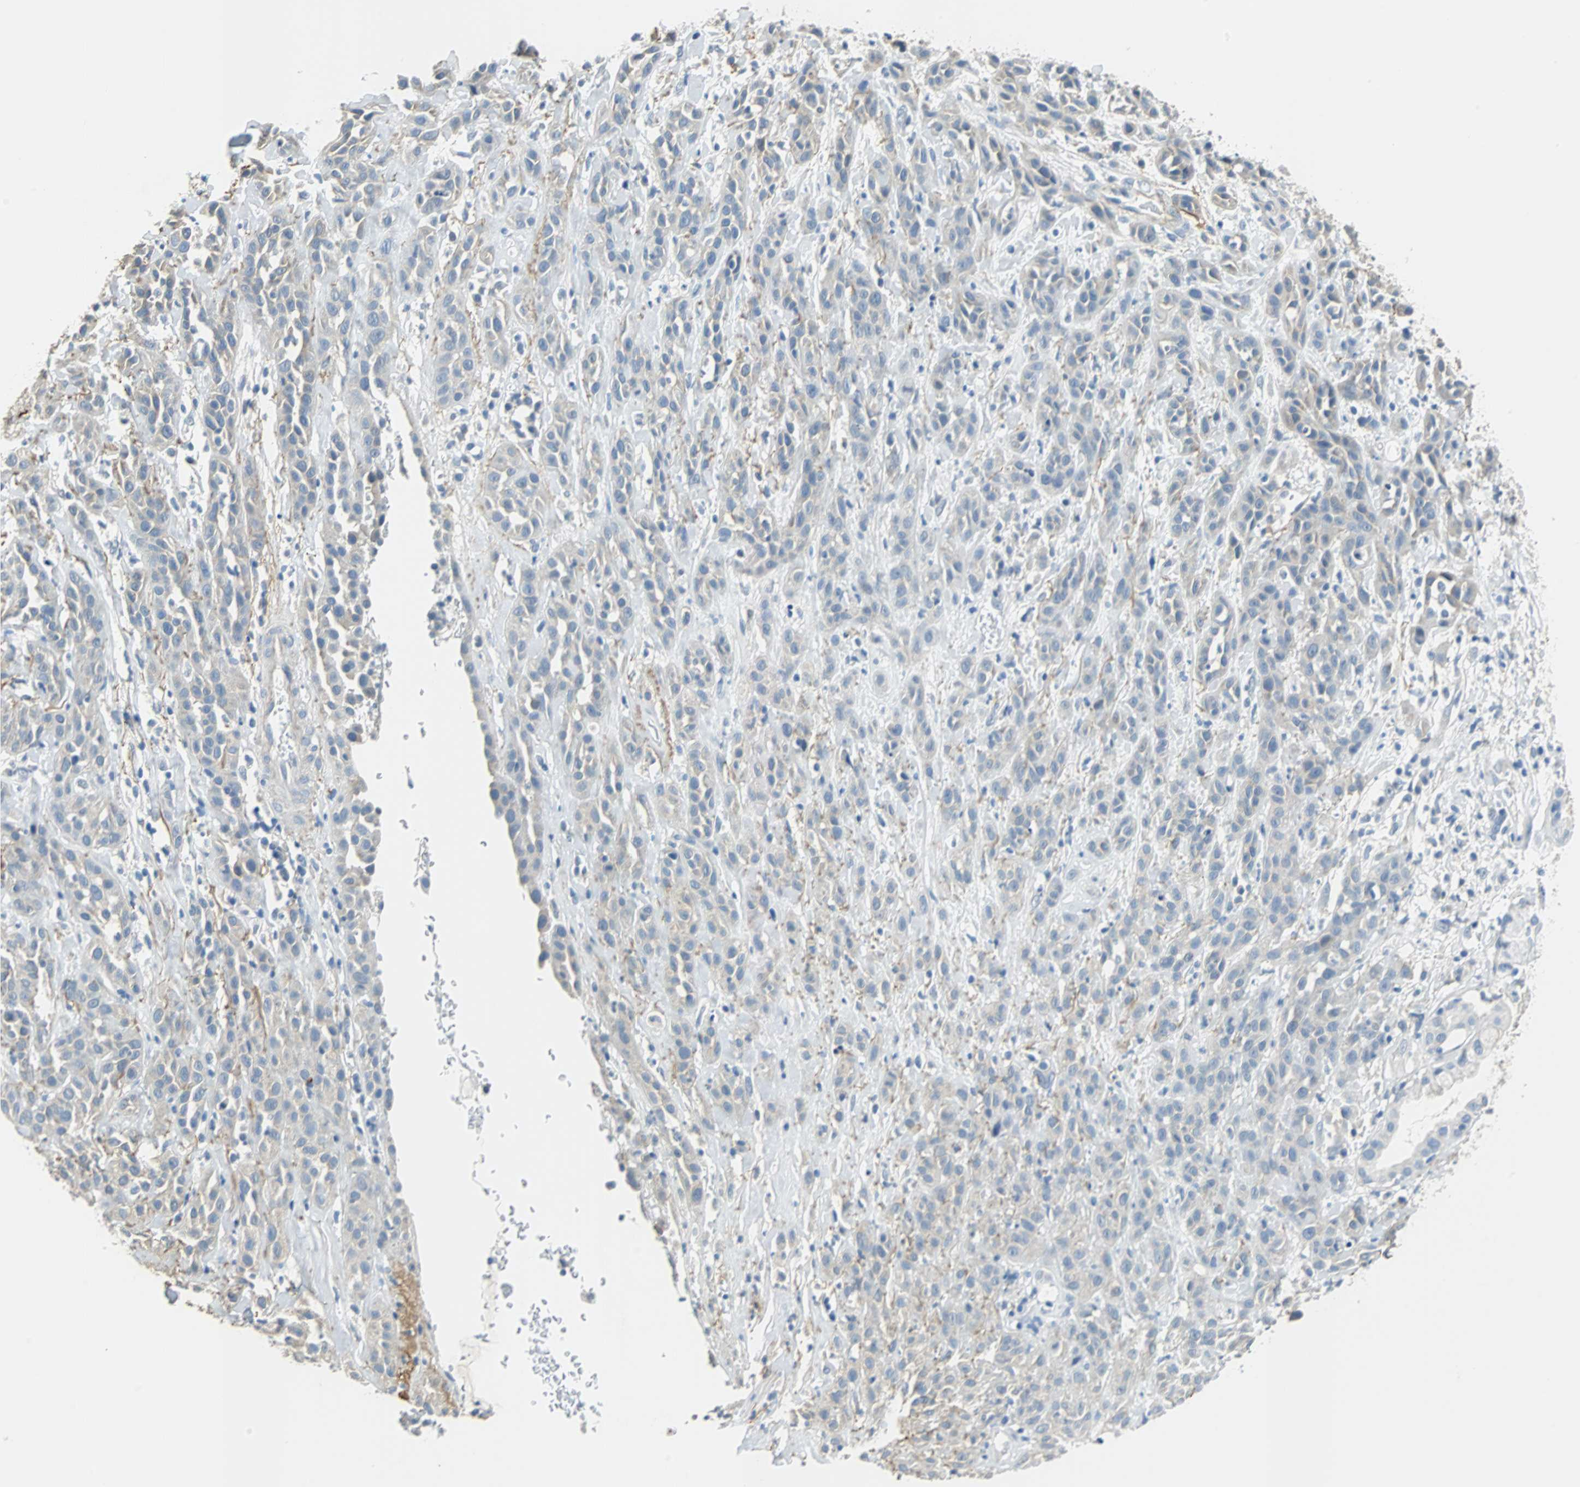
{"staining": {"intensity": "negative", "quantity": "none", "location": "none"}, "tissue": "head and neck cancer", "cell_type": "Tumor cells", "image_type": "cancer", "snomed": [{"axis": "morphology", "description": "Squamous cell carcinoma, NOS"}, {"axis": "topography", "description": "Head-Neck"}], "caption": "Tumor cells show no significant positivity in squamous cell carcinoma (head and neck).", "gene": "MUC7", "patient": {"sex": "male", "age": 62}}